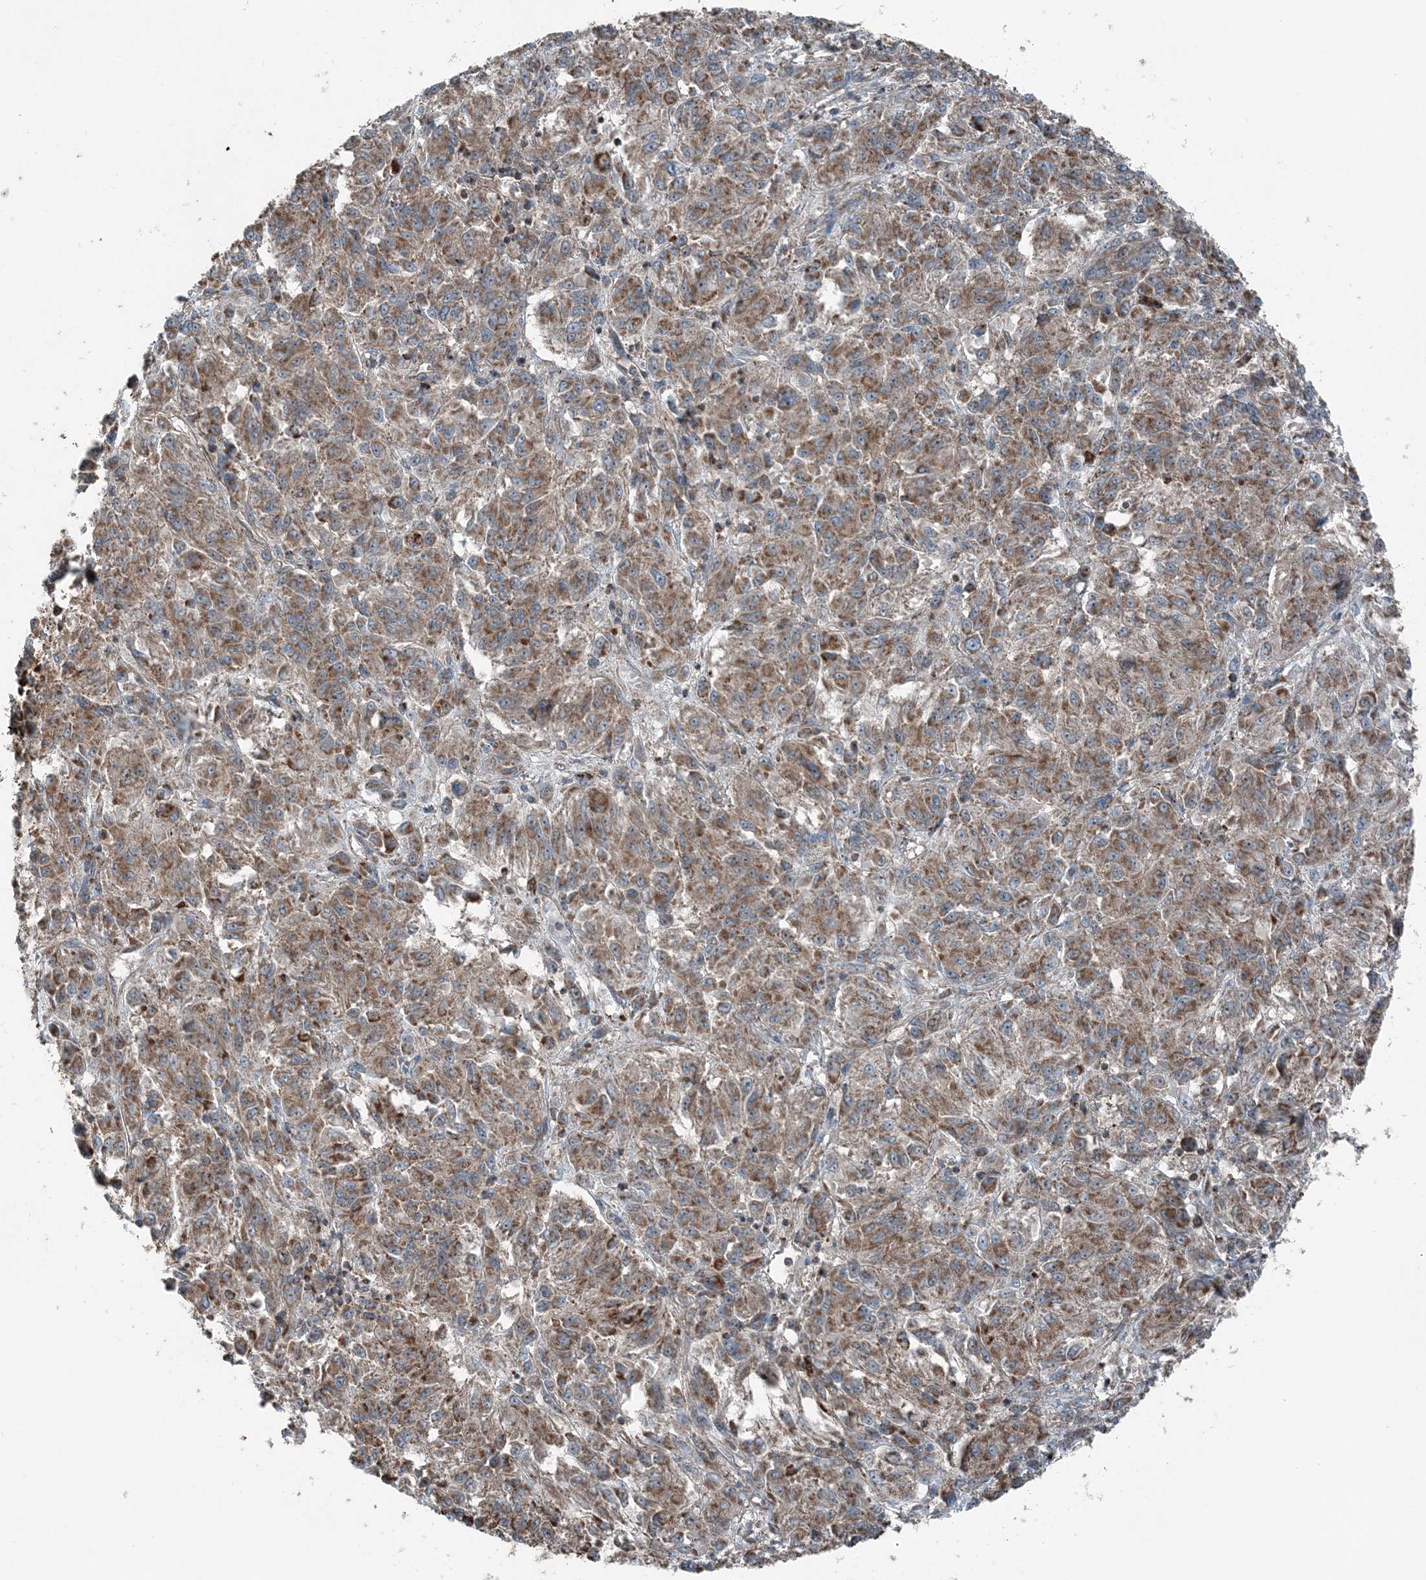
{"staining": {"intensity": "moderate", "quantity": ">75%", "location": "cytoplasmic/membranous"}, "tissue": "melanoma", "cell_type": "Tumor cells", "image_type": "cancer", "snomed": [{"axis": "morphology", "description": "Malignant melanoma, Metastatic site"}, {"axis": "topography", "description": "Lung"}], "caption": "A brown stain labels moderate cytoplasmic/membranous expression of a protein in melanoma tumor cells.", "gene": "KY", "patient": {"sex": "male", "age": 64}}